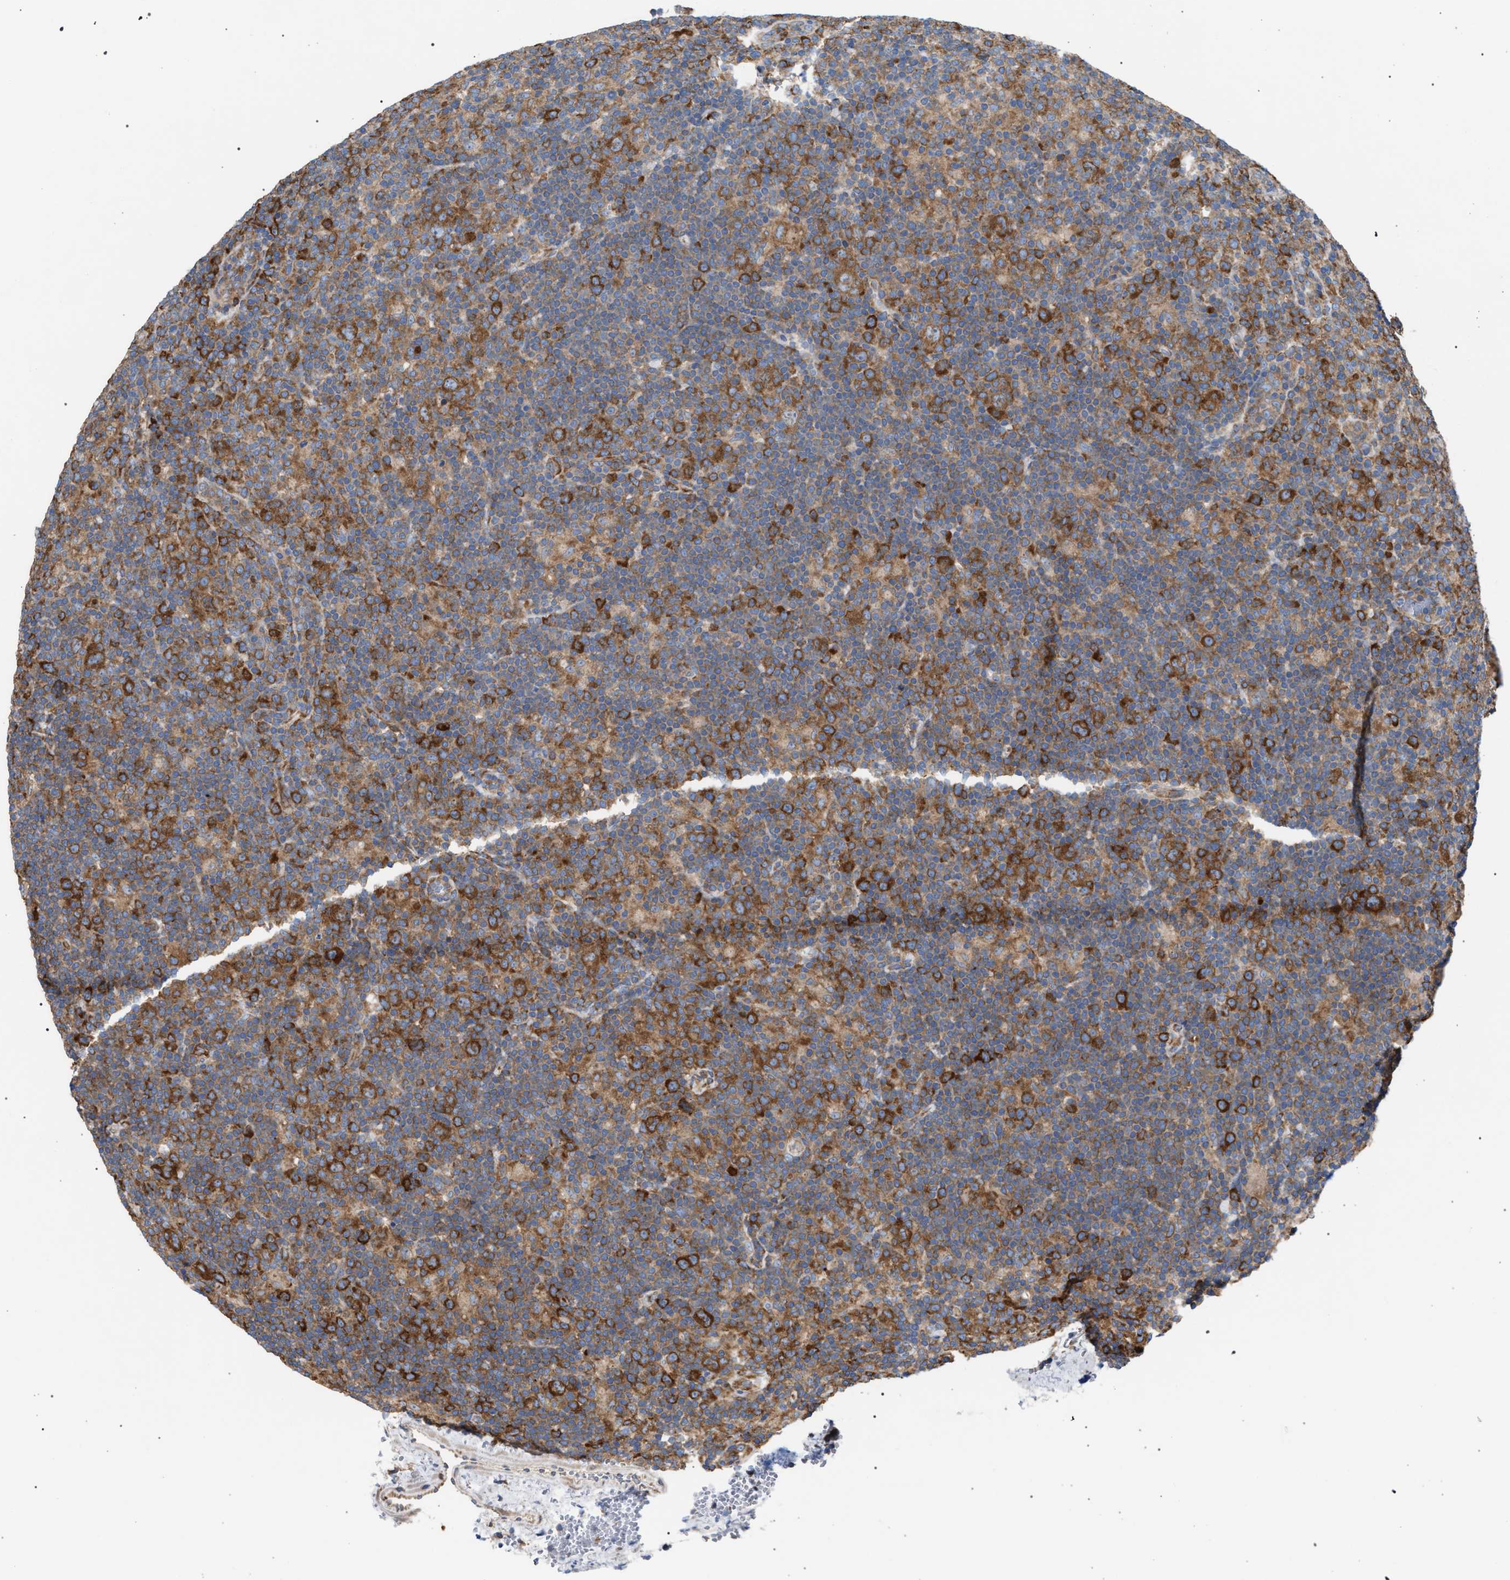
{"staining": {"intensity": "strong", "quantity": ">75%", "location": "cytoplasmic/membranous"}, "tissue": "lymphoma", "cell_type": "Tumor cells", "image_type": "cancer", "snomed": [{"axis": "morphology", "description": "Hodgkin's disease, NOS"}, {"axis": "topography", "description": "Lymph node"}], "caption": "Lymphoma tissue exhibits strong cytoplasmic/membranous staining in about >75% of tumor cells The staining was performed using DAB (3,3'-diaminobenzidine), with brown indicating positive protein expression. Nuclei are stained blue with hematoxylin.", "gene": "CDR2L", "patient": {"sex": "female", "age": 57}}